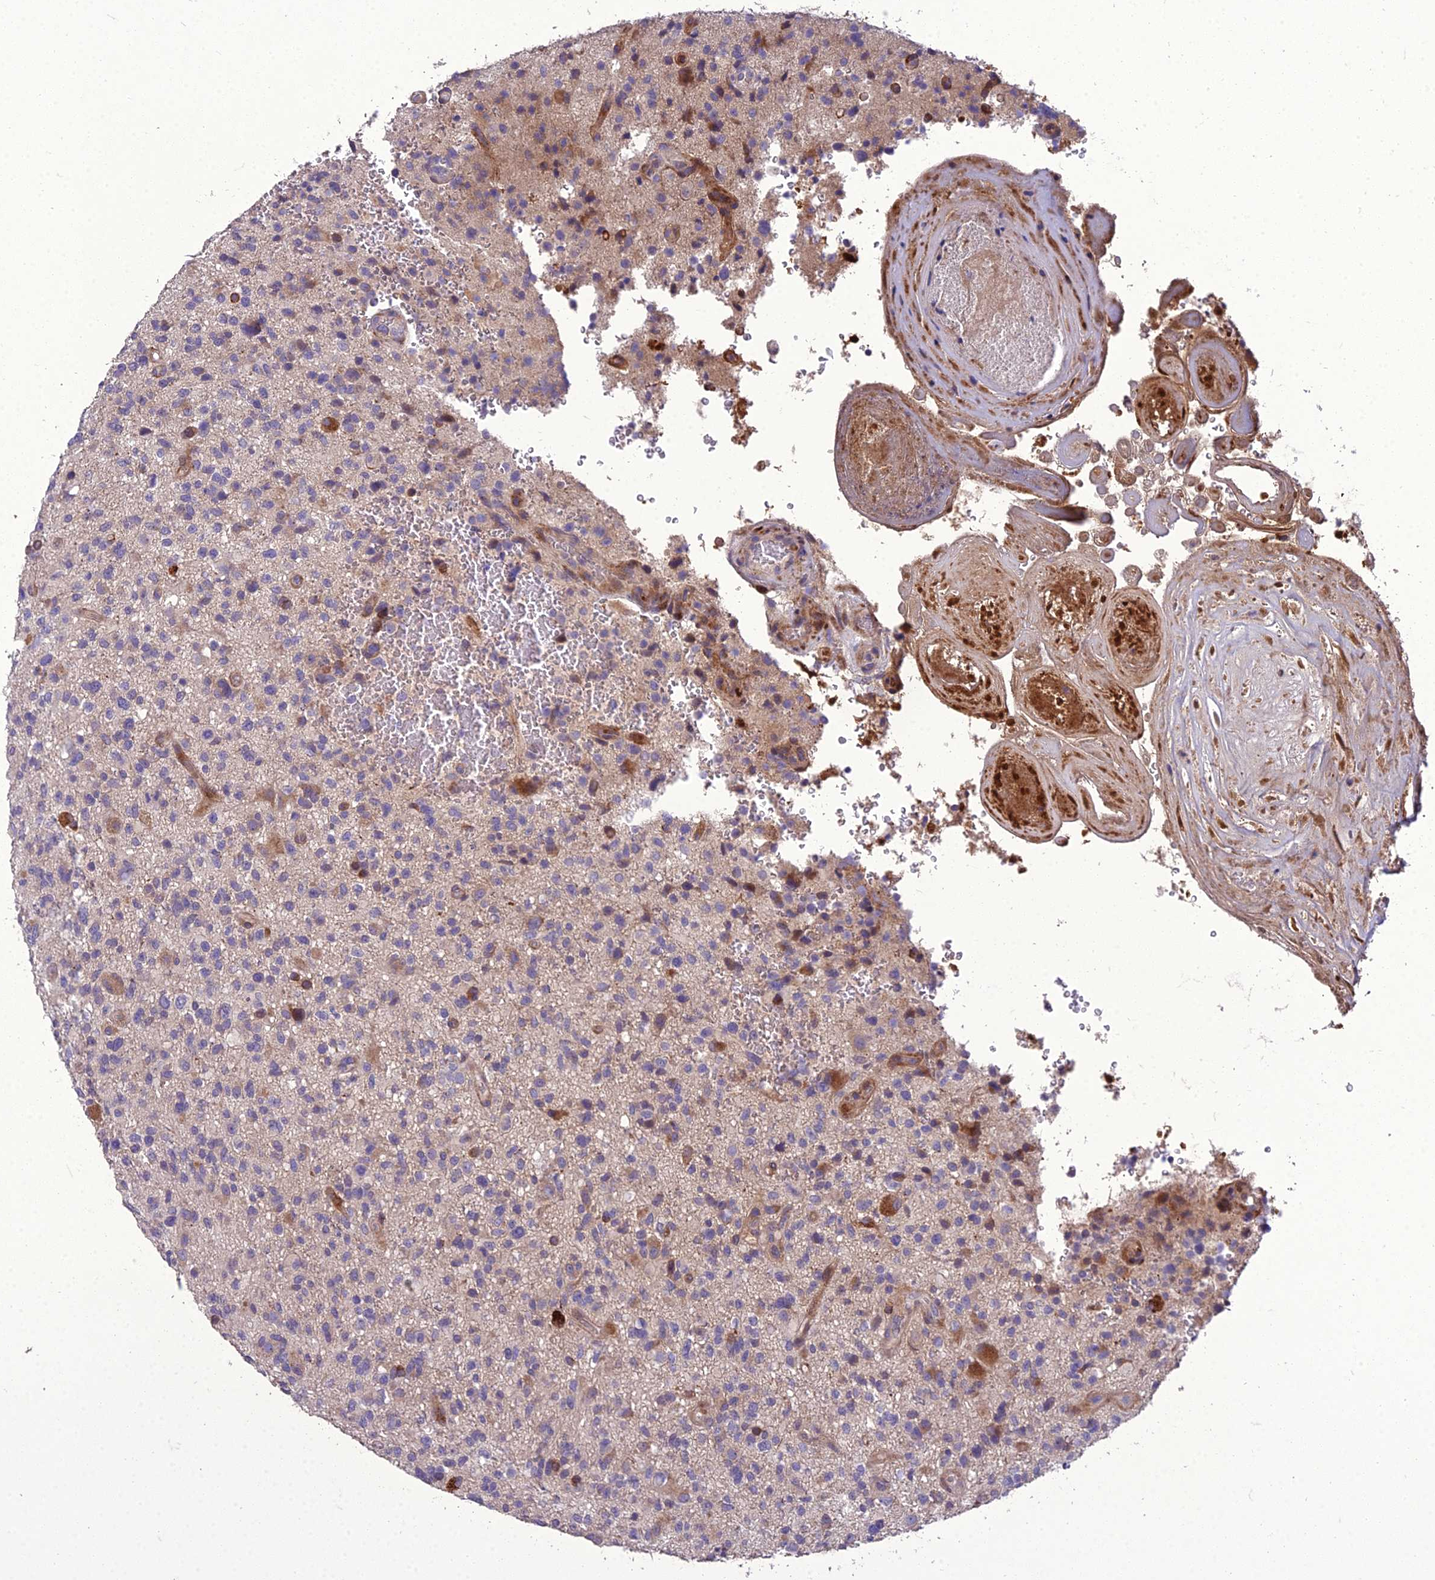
{"staining": {"intensity": "negative", "quantity": "none", "location": "none"}, "tissue": "glioma", "cell_type": "Tumor cells", "image_type": "cancer", "snomed": [{"axis": "morphology", "description": "Glioma, malignant, High grade"}, {"axis": "topography", "description": "Brain"}], "caption": "Micrograph shows no significant protein staining in tumor cells of glioma. (DAB IHC with hematoxylin counter stain).", "gene": "ADIPOR2", "patient": {"sex": "male", "age": 47}}